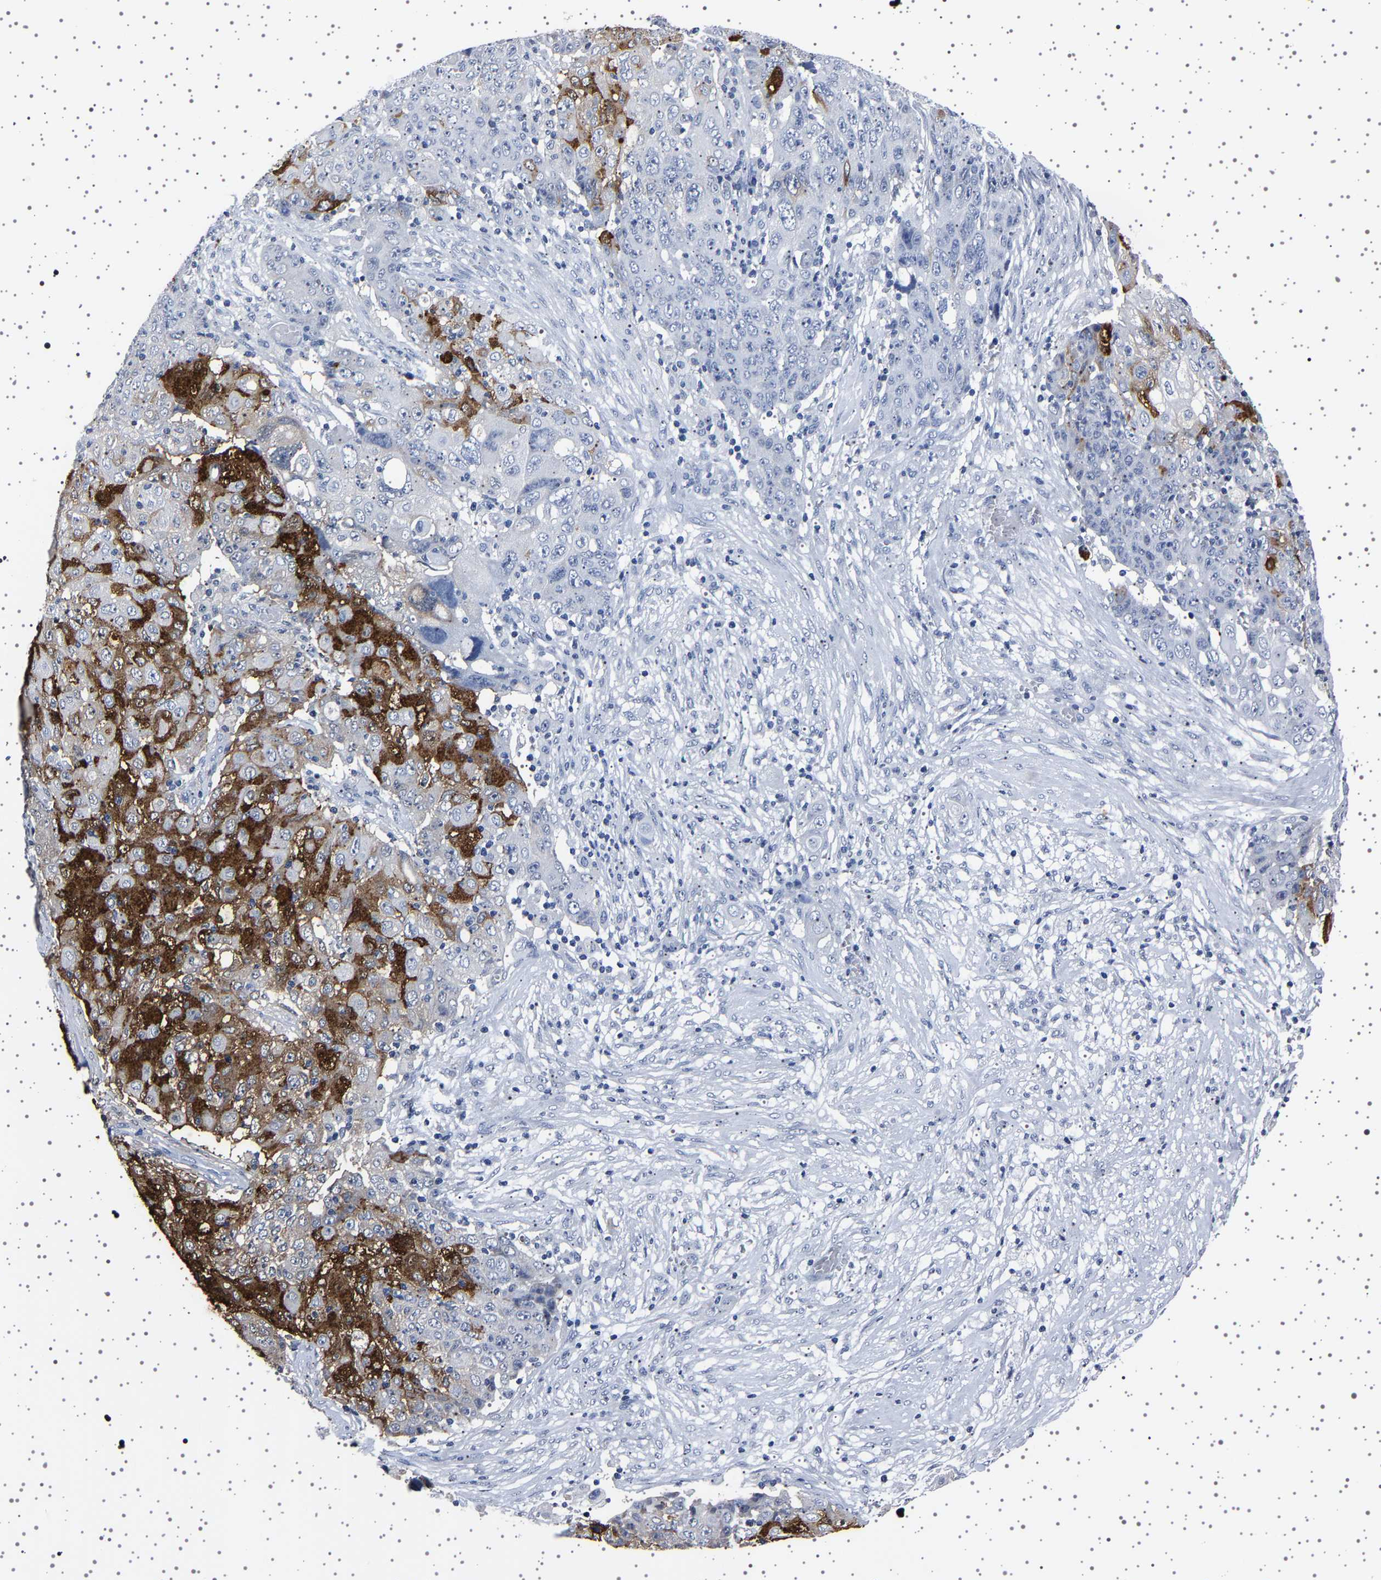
{"staining": {"intensity": "strong", "quantity": "<25%", "location": "cytoplasmic/membranous"}, "tissue": "ovarian cancer", "cell_type": "Tumor cells", "image_type": "cancer", "snomed": [{"axis": "morphology", "description": "Carcinoma, endometroid"}, {"axis": "topography", "description": "Ovary"}], "caption": "Immunohistochemical staining of human ovarian cancer (endometroid carcinoma) reveals strong cytoplasmic/membranous protein expression in approximately <25% of tumor cells.", "gene": "TFF3", "patient": {"sex": "female", "age": 42}}